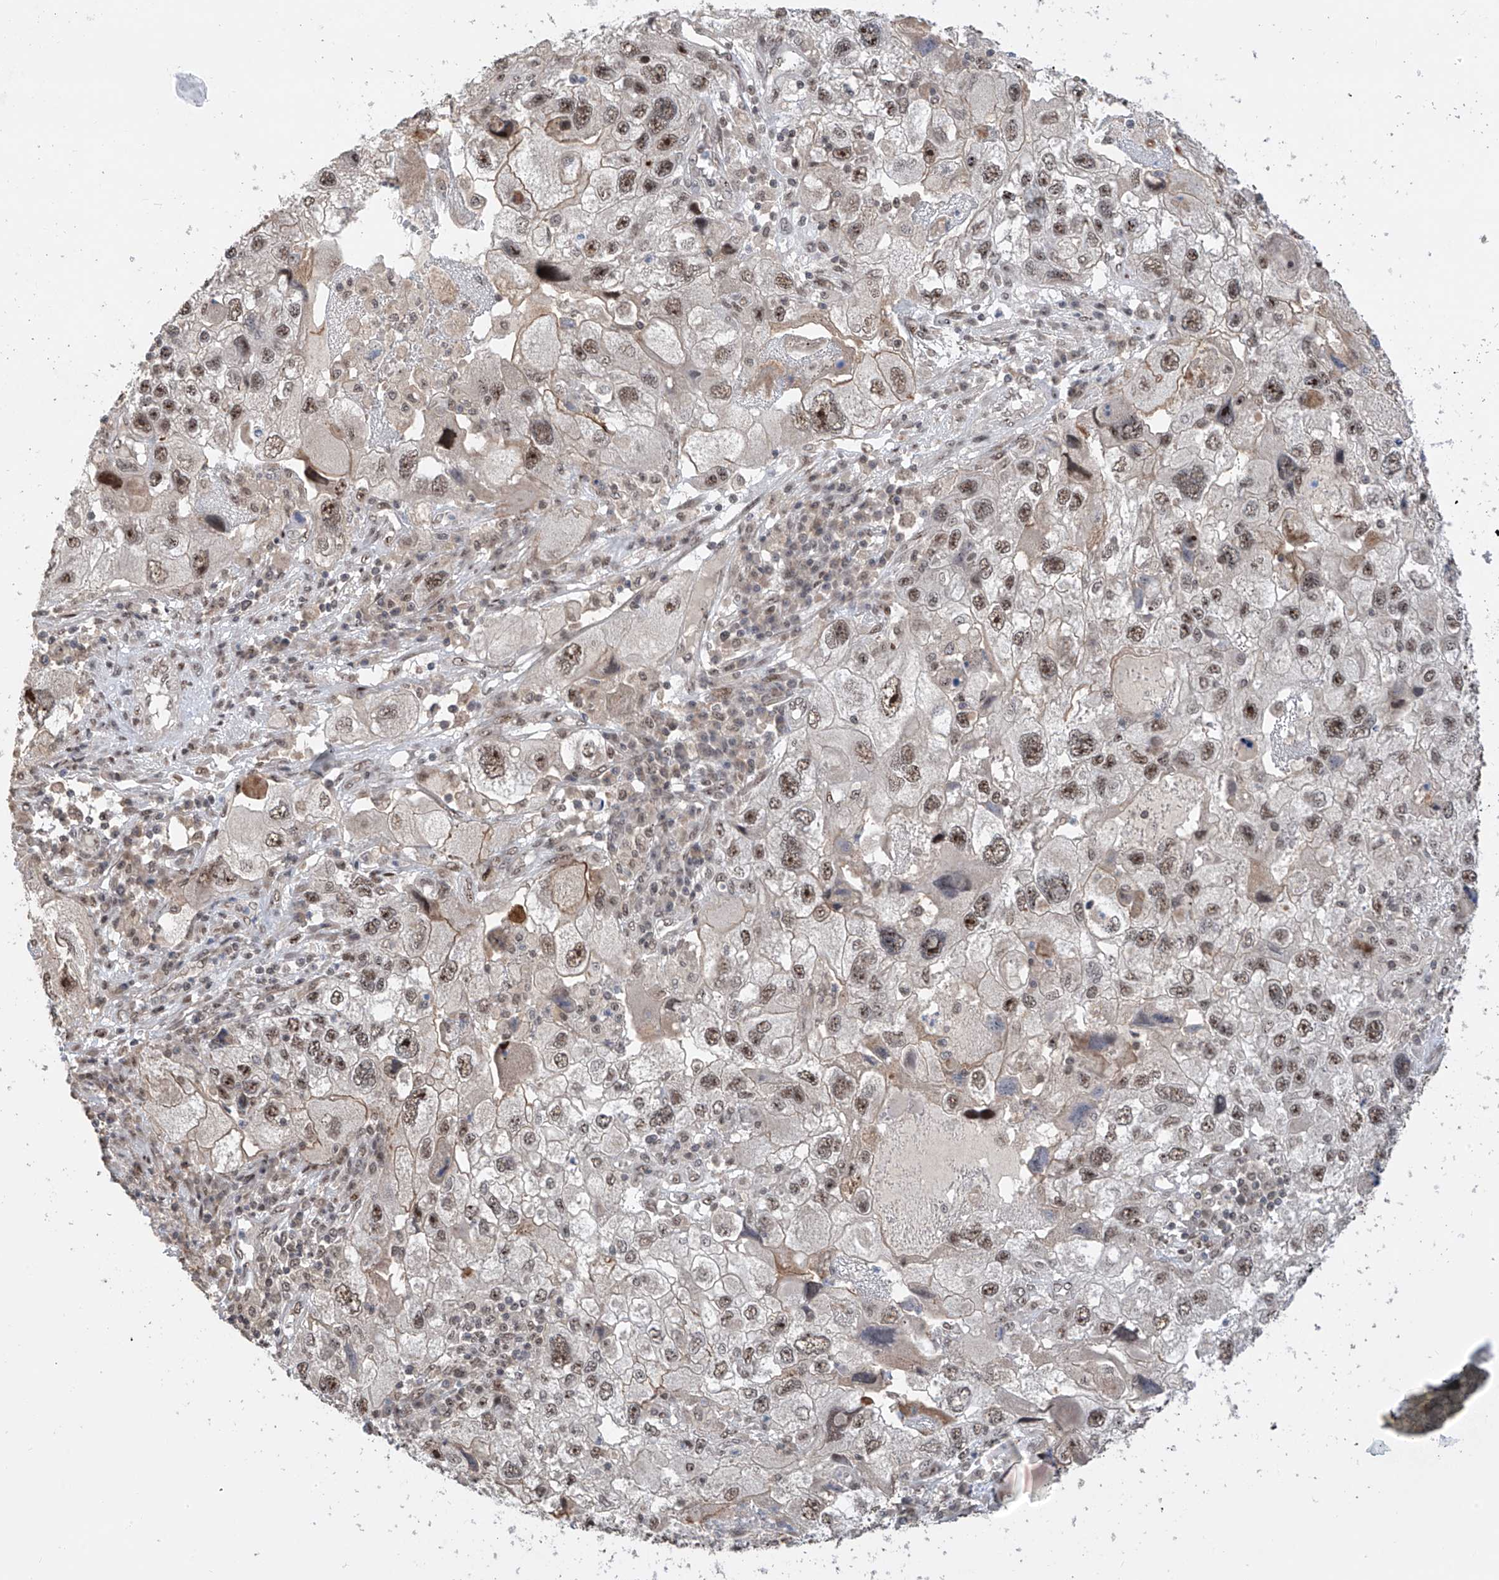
{"staining": {"intensity": "moderate", "quantity": ">75%", "location": "nuclear"}, "tissue": "endometrial cancer", "cell_type": "Tumor cells", "image_type": "cancer", "snomed": [{"axis": "morphology", "description": "Adenocarcinoma, NOS"}, {"axis": "topography", "description": "Endometrium"}], "caption": "This photomicrograph displays IHC staining of endometrial cancer, with medium moderate nuclear positivity in approximately >75% of tumor cells.", "gene": "C1orf131", "patient": {"sex": "female", "age": 49}}